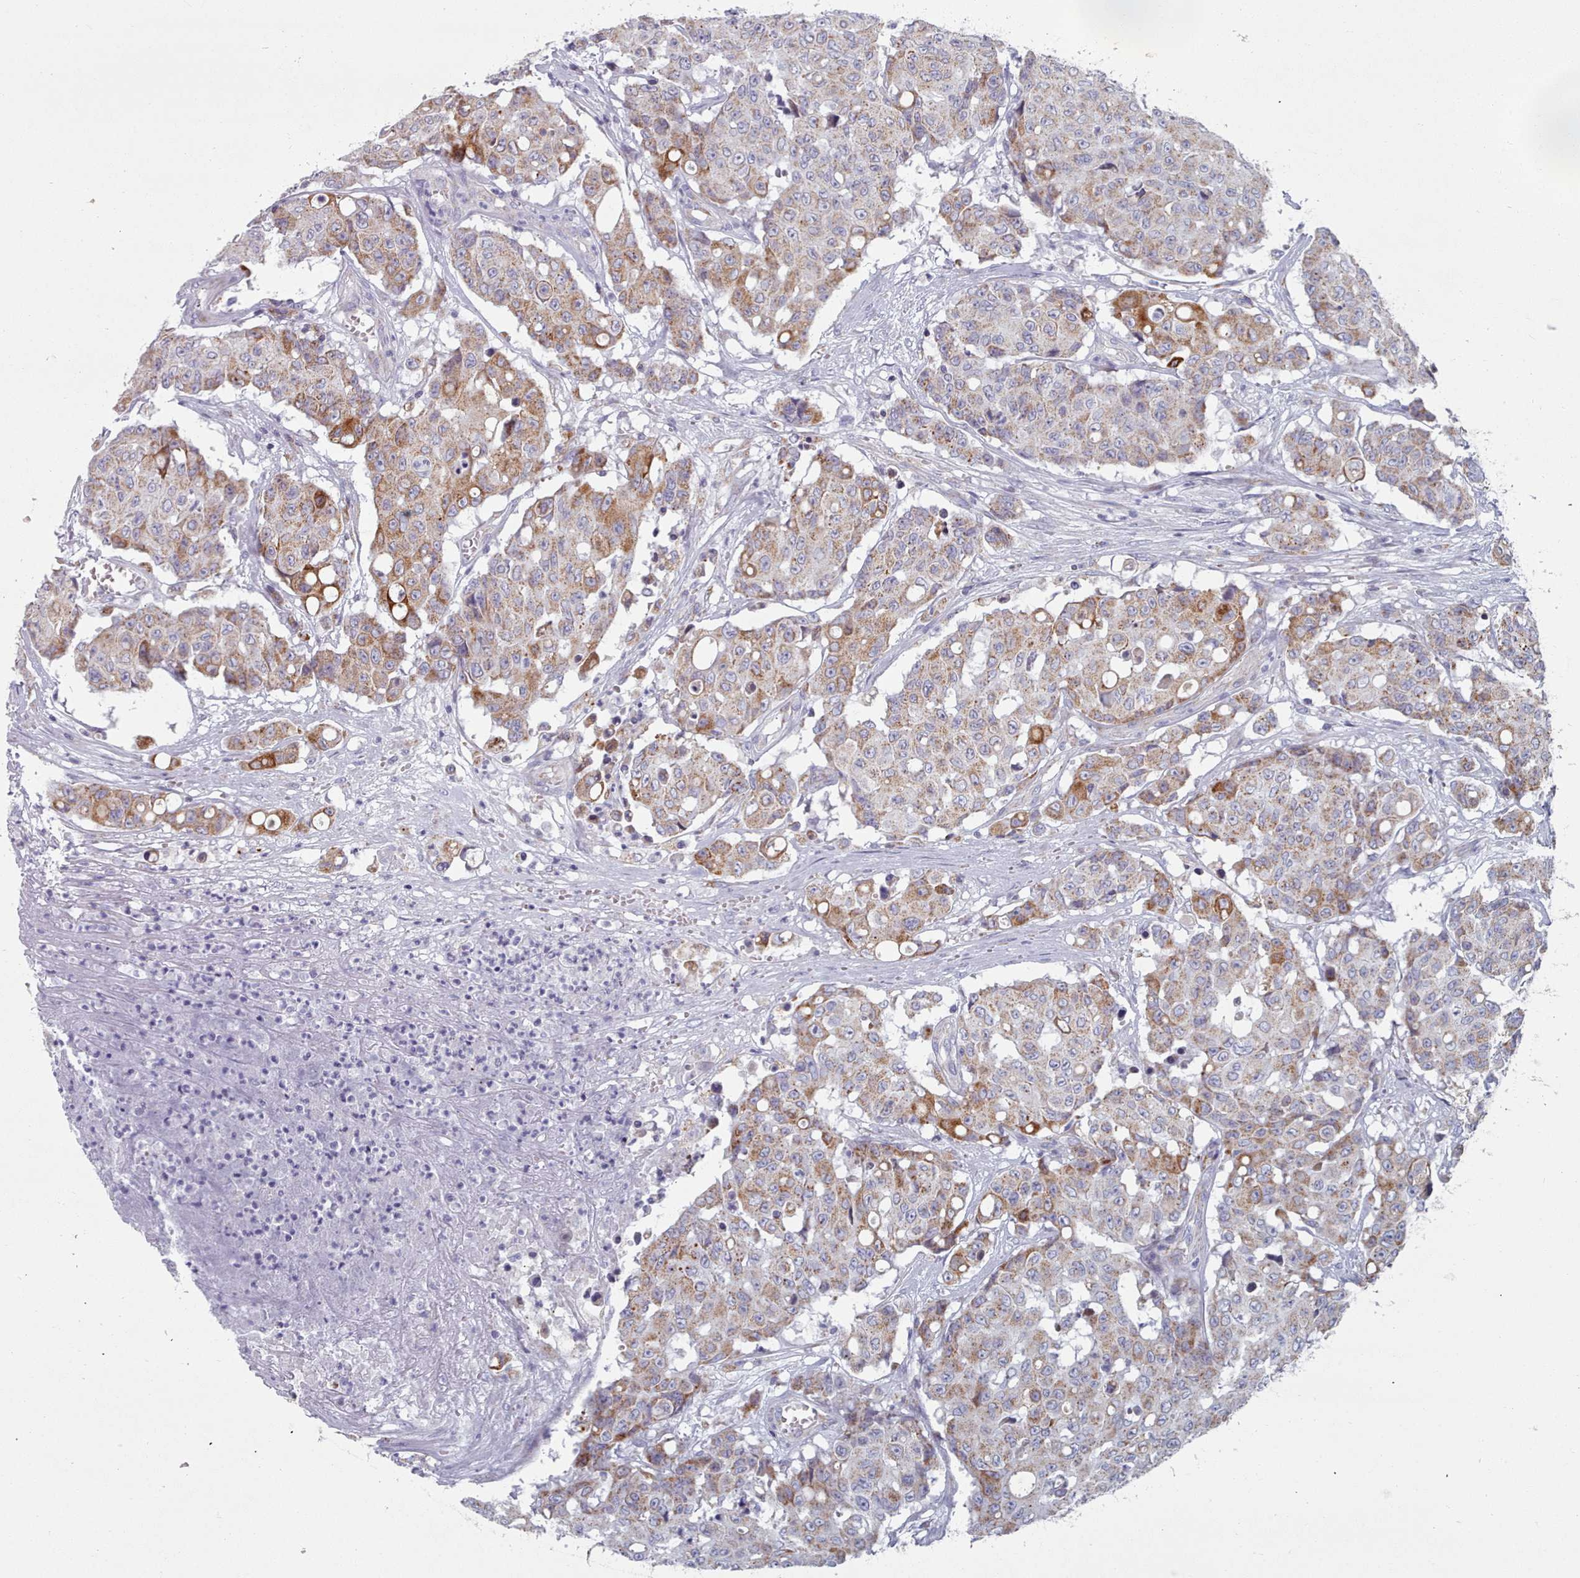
{"staining": {"intensity": "moderate", "quantity": "25%-75%", "location": "cytoplasmic/membranous"}, "tissue": "colorectal cancer", "cell_type": "Tumor cells", "image_type": "cancer", "snomed": [{"axis": "morphology", "description": "Adenocarcinoma, NOS"}, {"axis": "topography", "description": "Colon"}], "caption": "Adenocarcinoma (colorectal) stained with a protein marker demonstrates moderate staining in tumor cells.", "gene": "FAM170B", "patient": {"sex": "male", "age": 51}}